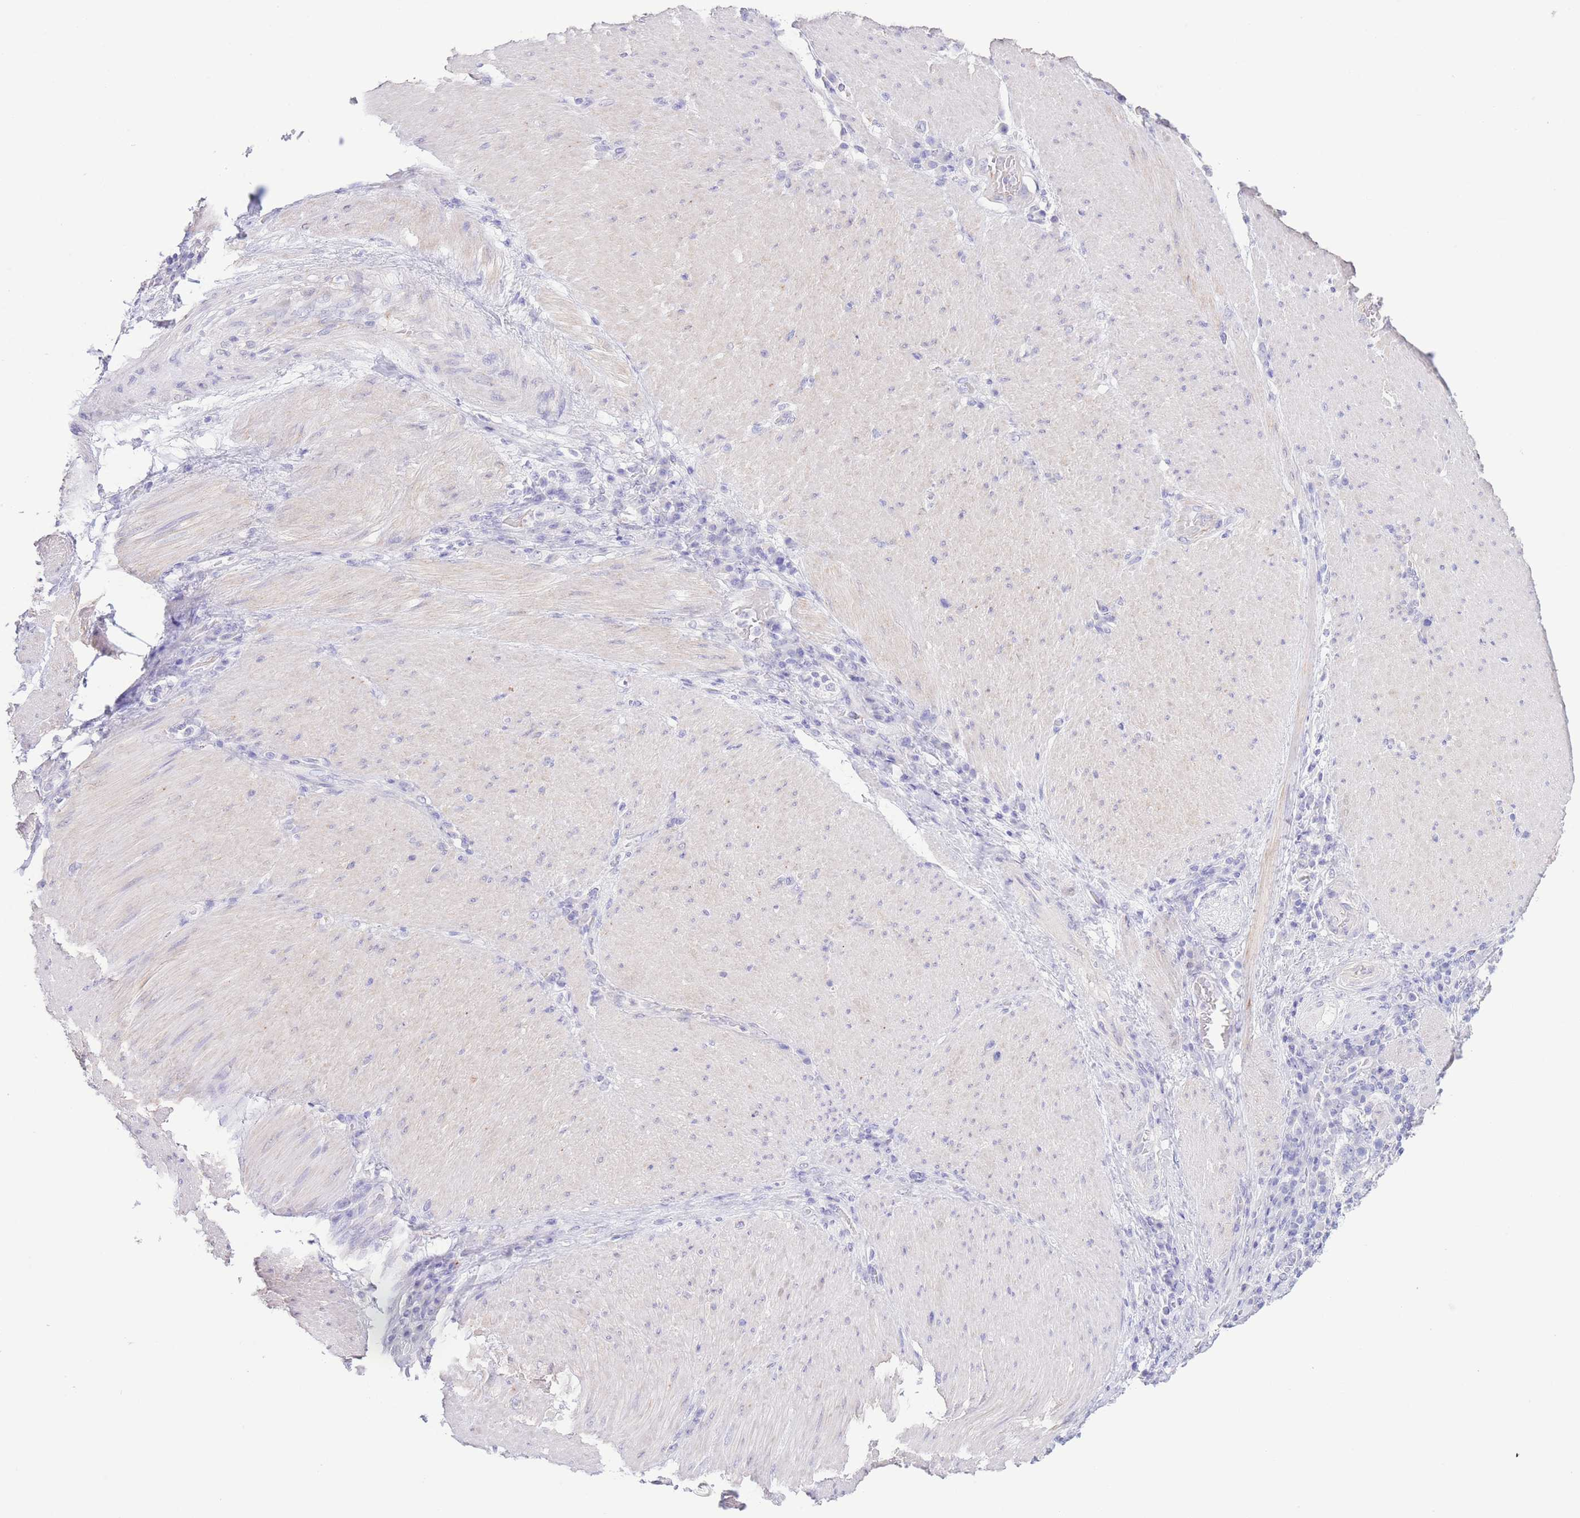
{"staining": {"intensity": "negative", "quantity": "none", "location": "none"}, "tissue": "stomach cancer", "cell_type": "Tumor cells", "image_type": "cancer", "snomed": [{"axis": "morphology", "description": "Normal tissue, NOS"}, {"axis": "morphology", "description": "Adenocarcinoma, NOS"}, {"axis": "topography", "description": "Stomach, upper"}, {"axis": "topography", "description": "Stomach"}], "caption": "Human stomach adenocarcinoma stained for a protein using IHC displays no staining in tumor cells.", "gene": "PKLR", "patient": {"sex": "male", "age": 59}}